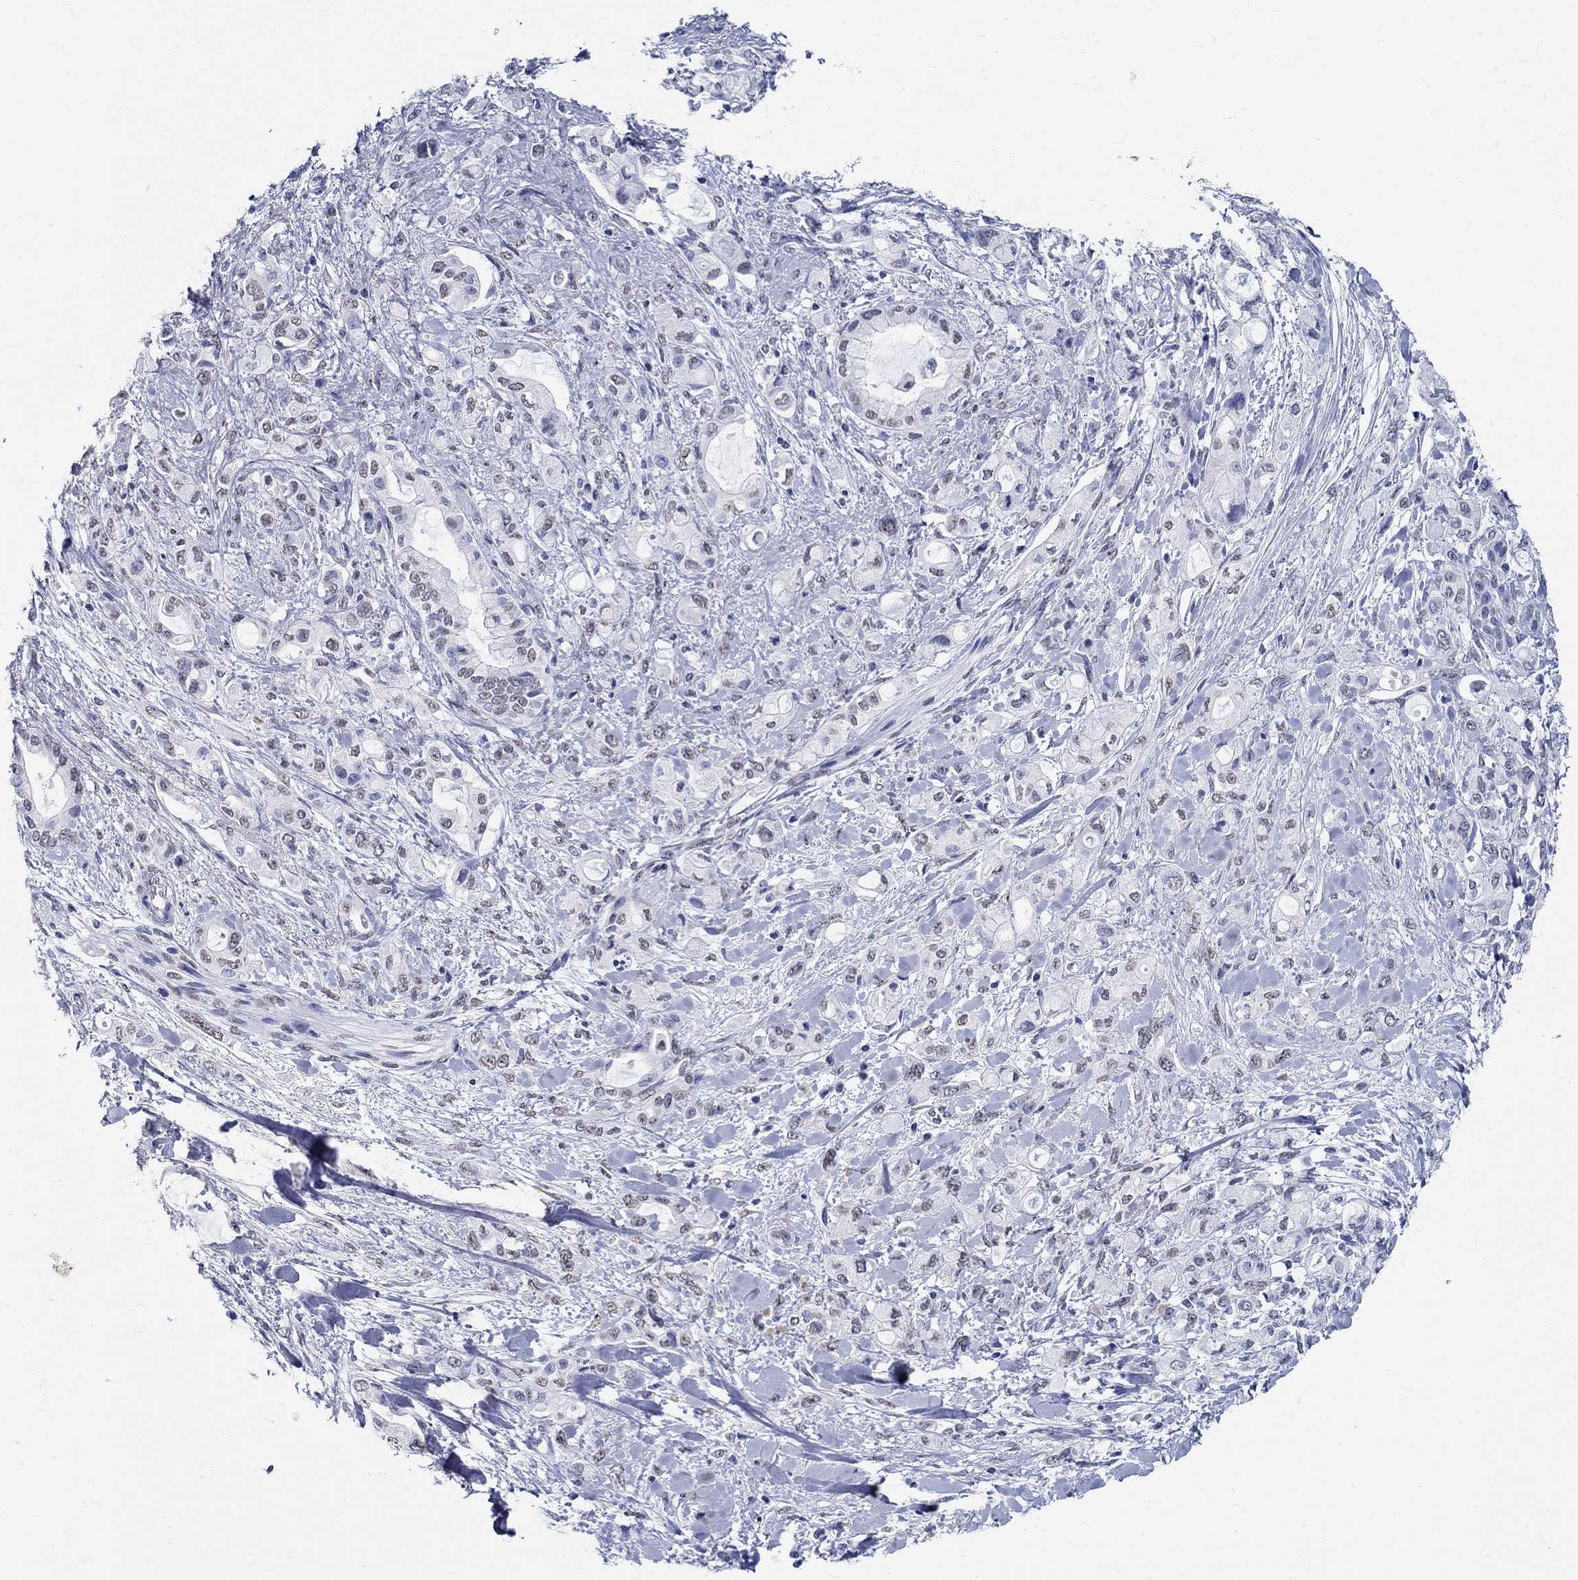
{"staining": {"intensity": "negative", "quantity": "none", "location": "none"}, "tissue": "pancreatic cancer", "cell_type": "Tumor cells", "image_type": "cancer", "snomed": [{"axis": "morphology", "description": "Adenocarcinoma, NOS"}, {"axis": "topography", "description": "Pancreas"}], "caption": "The micrograph demonstrates no significant positivity in tumor cells of pancreatic cancer.", "gene": "TSPAN16", "patient": {"sex": "female", "age": 56}}